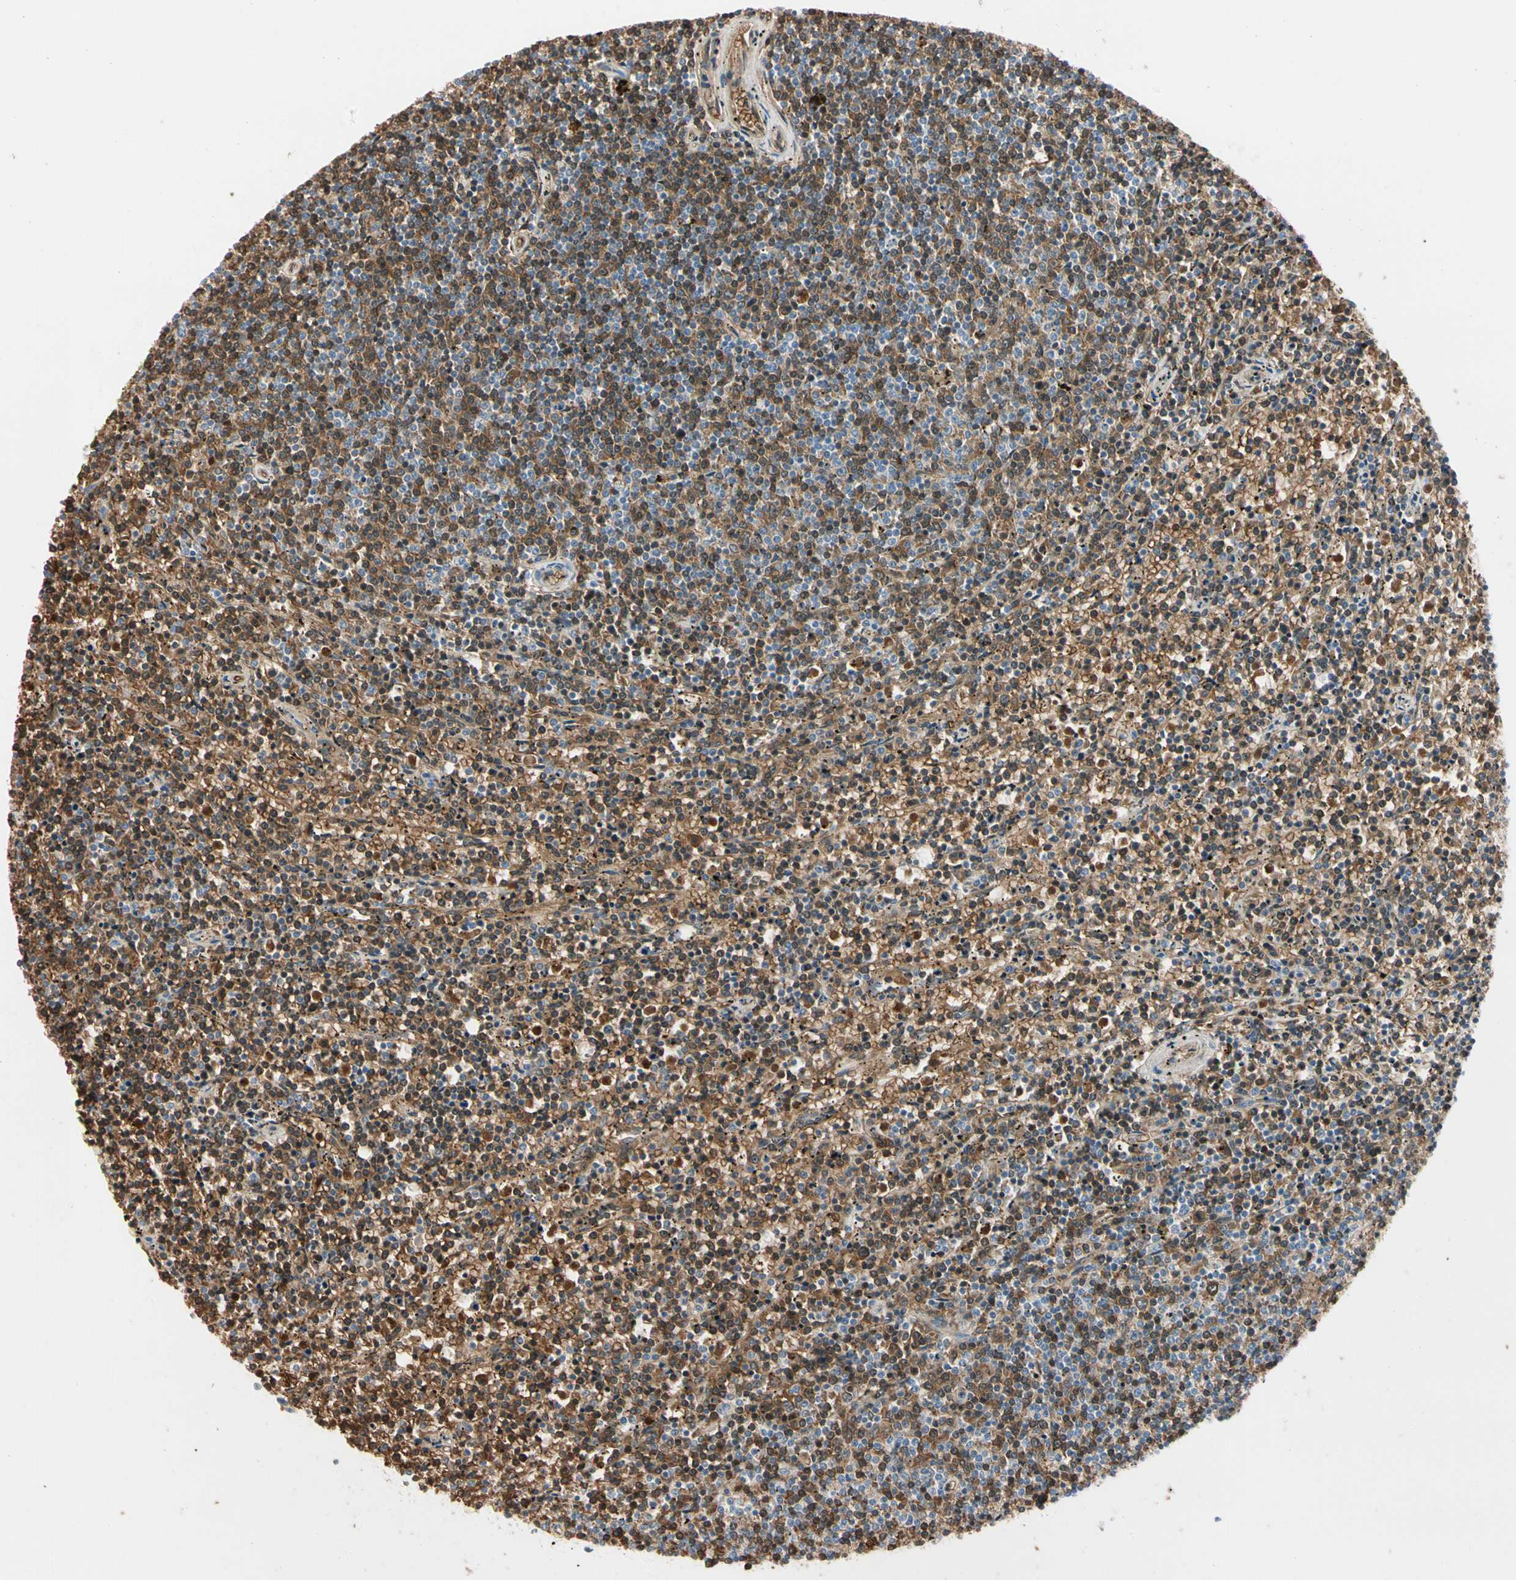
{"staining": {"intensity": "moderate", "quantity": ">75%", "location": "cytoplasmic/membranous"}, "tissue": "lymphoma", "cell_type": "Tumor cells", "image_type": "cancer", "snomed": [{"axis": "morphology", "description": "Malignant lymphoma, non-Hodgkin's type, Low grade"}, {"axis": "topography", "description": "Spleen"}], "caption": "The micrograph shows staining of lymphoma, revealing moderate cytoplasmic/membranous protein staining (brown color) within tumor cells.", "gene": "CA1", "patient": {"sex": "female", "age": 50}}